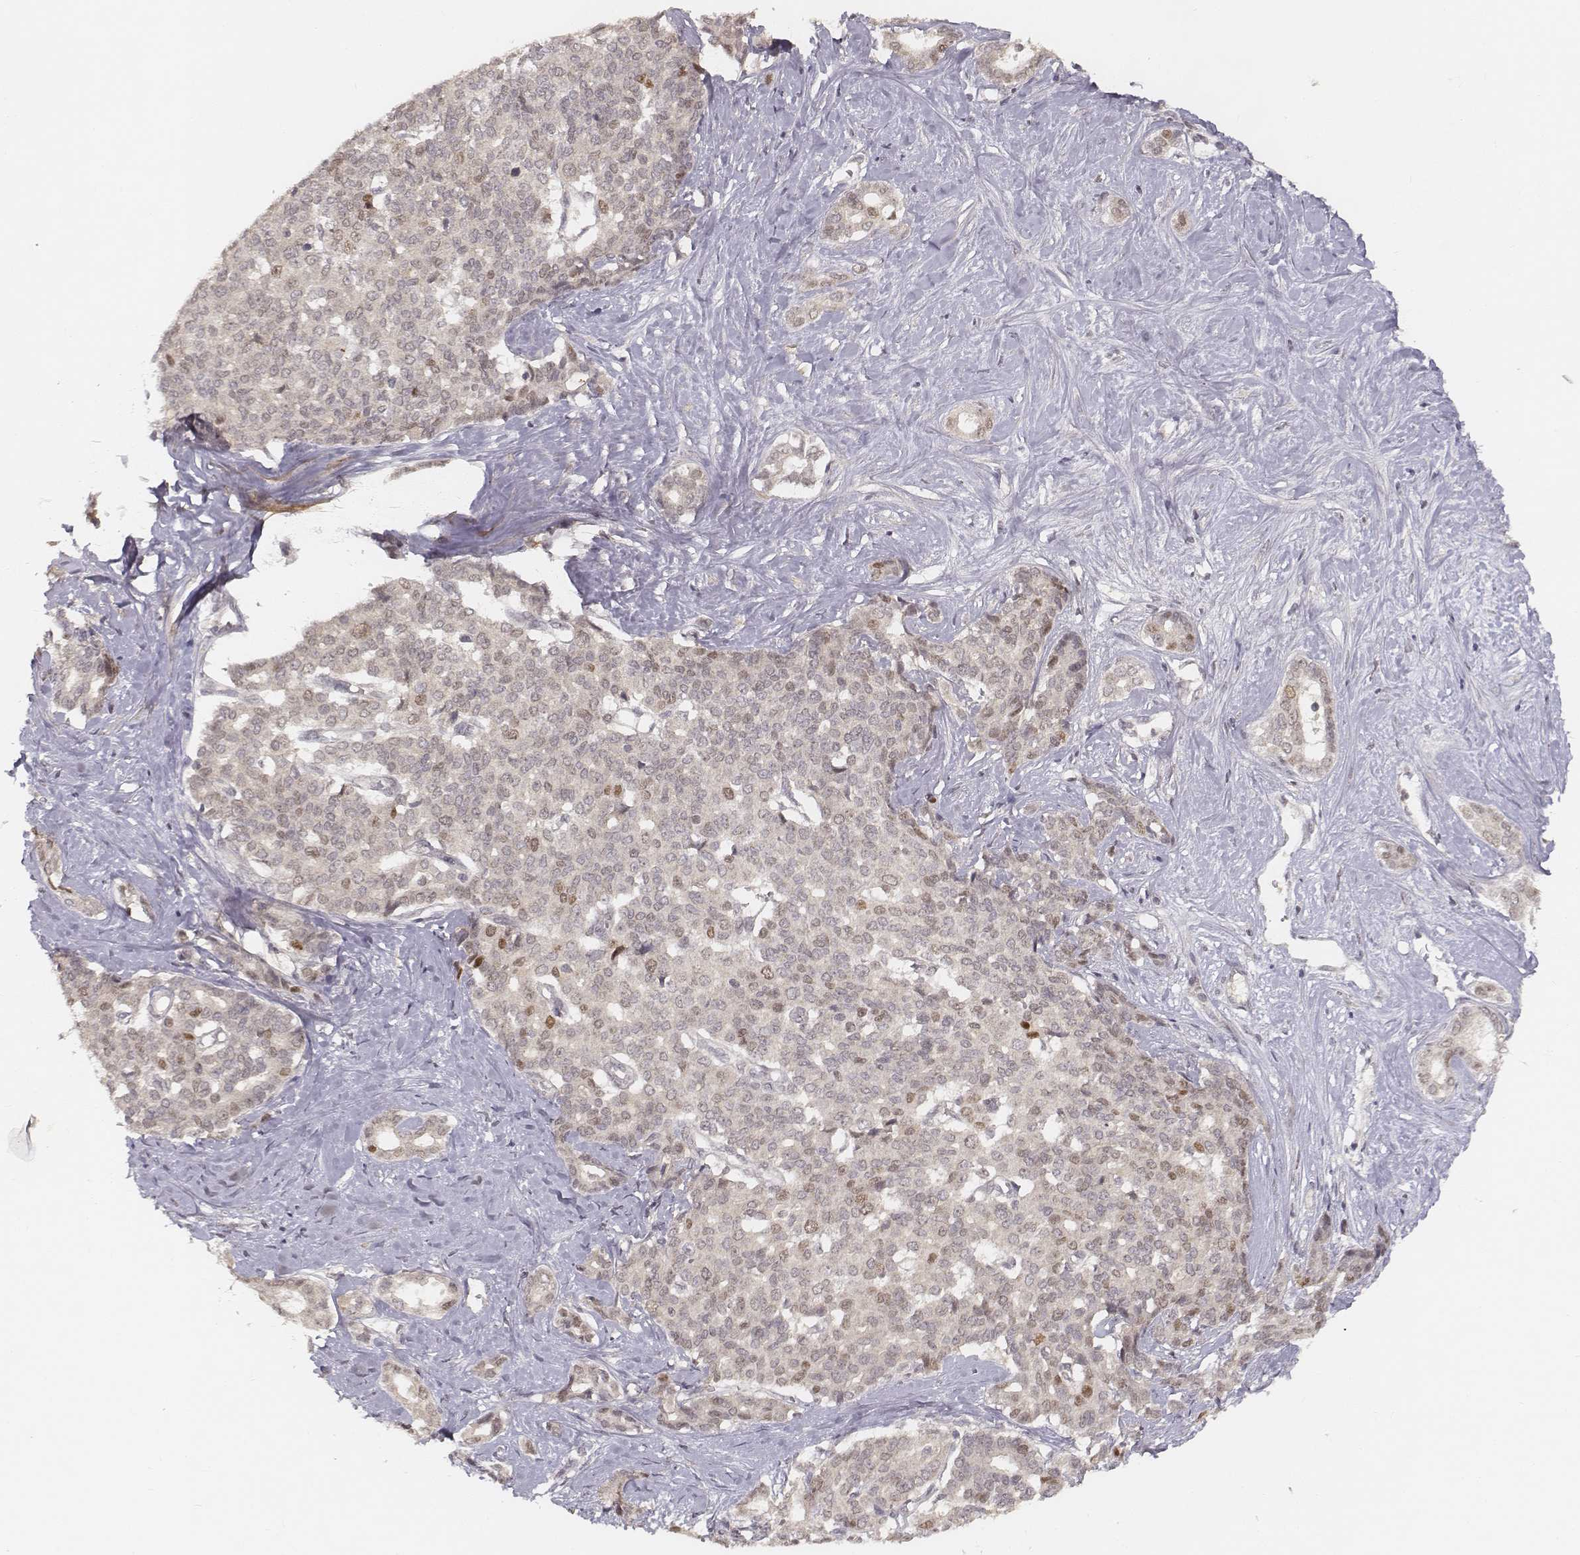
{"staining": {"intensity": "weak", "quantity": "<25%", "location": "nuclear"}, "tissue": "liver cancer", "cell_type": "Tumor cells", "image_type": "cancer", "snomed": [{"axis": "morphology", "description": "Cholangiocarcinoma"}, {"axis": "topography", "description": "Liver"}], "caption": "This histopathology image is of liver cancer (cholangiocarcinoma) stained with IHC to label a protein in brown with the nuclei are counter-stained blue. There is no positivity in tumor cells.", "gene": "FANCD2", "patient": {"sex": "female", "age": 47}}